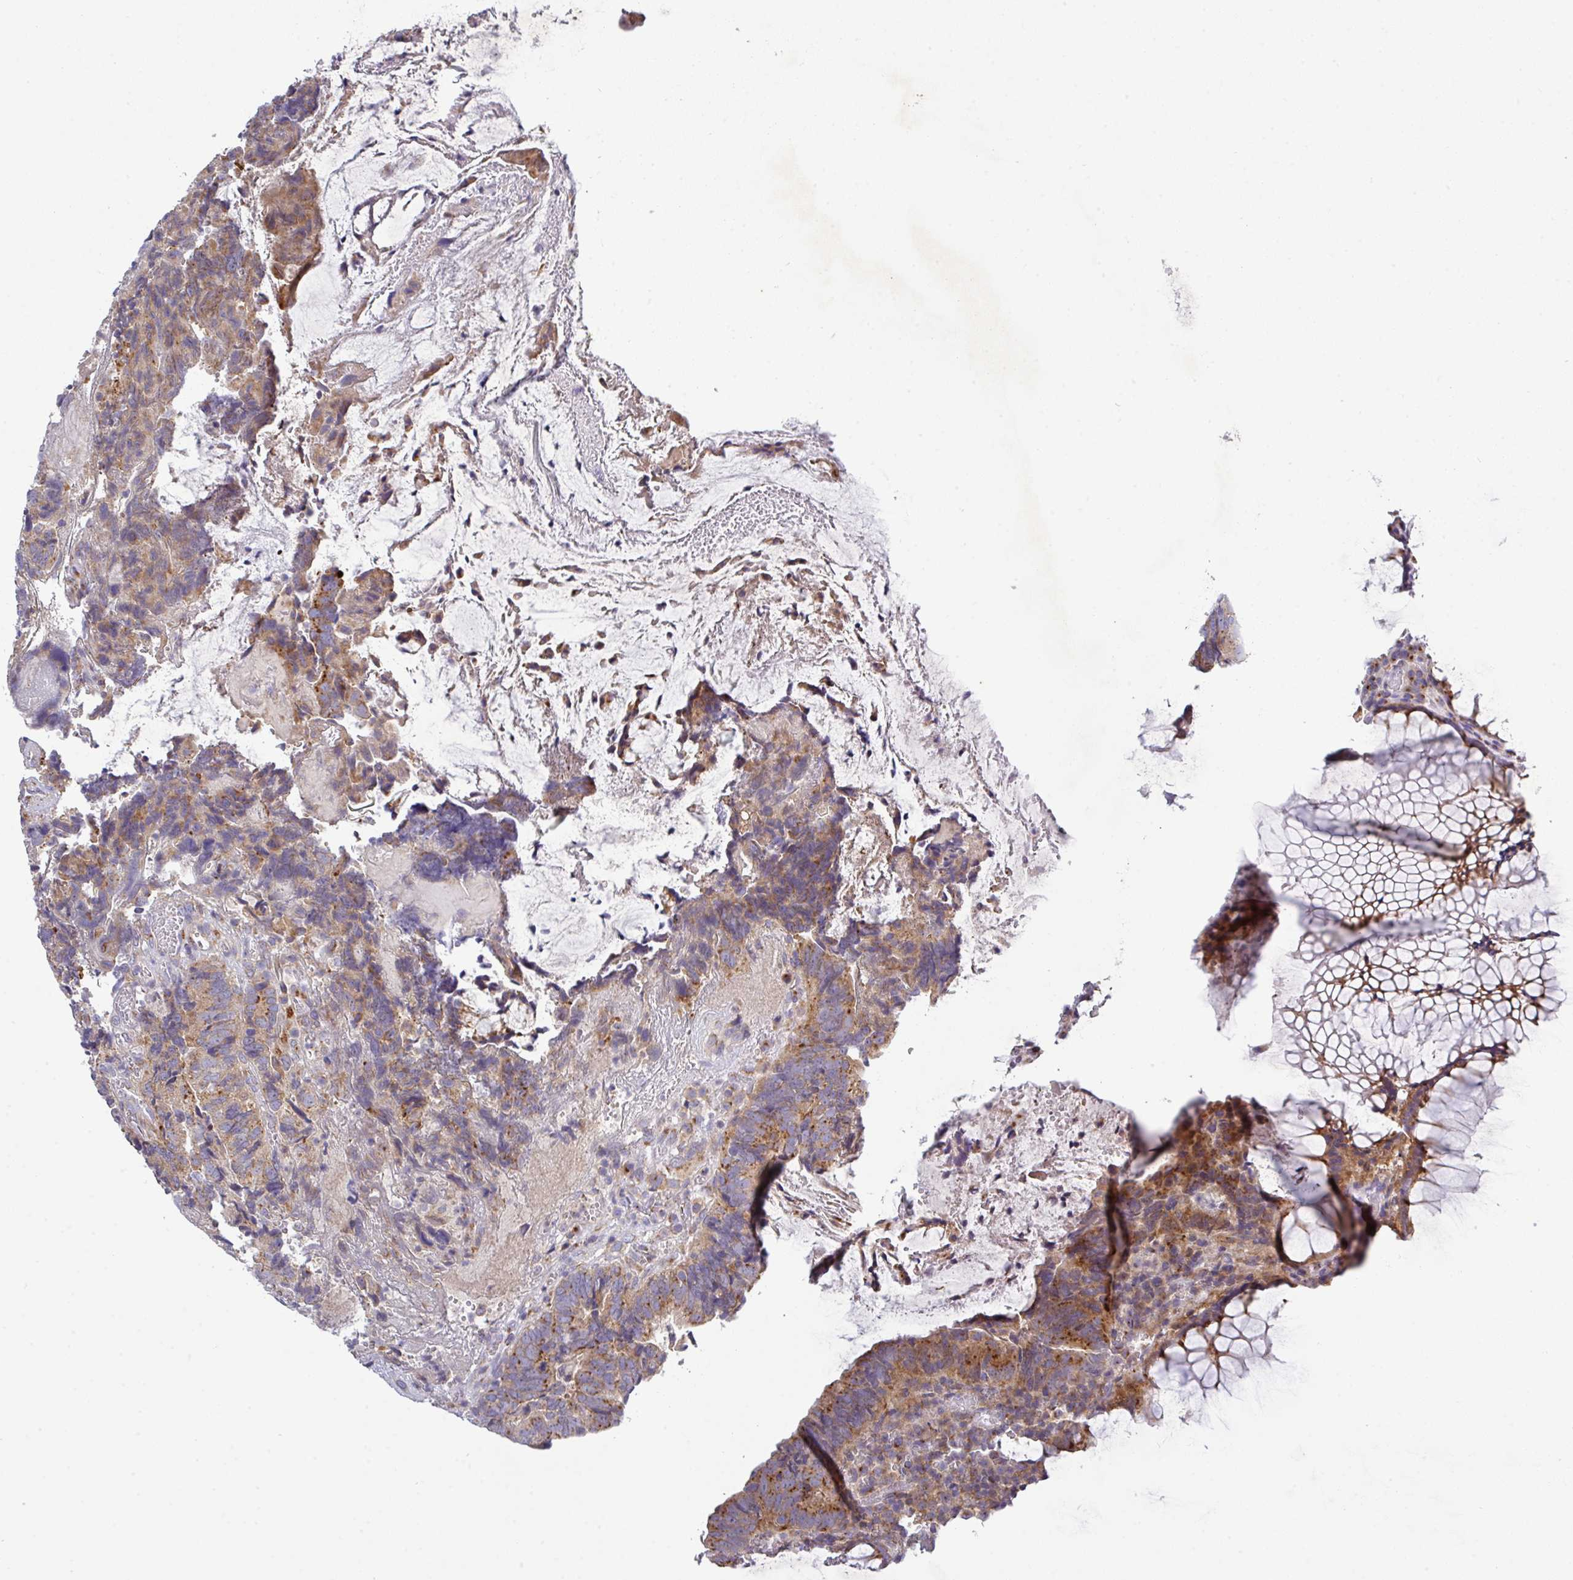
{"staining": {"intensity": "moderate", "quantity": ">75%", "location": "cytoplasmic/membranous"}, "tissue": "colorectal cancer", "cell_type": "Tumor cells", "image_type": "cancer", "snomed": [{"axis": "morphology", "description": "Adenocarcinoma, NOS"}, {"axis": "topography", "description": "Colon"}], "caption": "The histopathology image reveals staining of colorectal cancer (adenocarcinoma), revealing moderate cytoplasmic/membranous protein staining (brown color) within tumor cells. (Brightfield microscopy of DAB IHC at high magnification).", "gene": "VTI1A", "patient": {"sex": "female", "age": 67}}